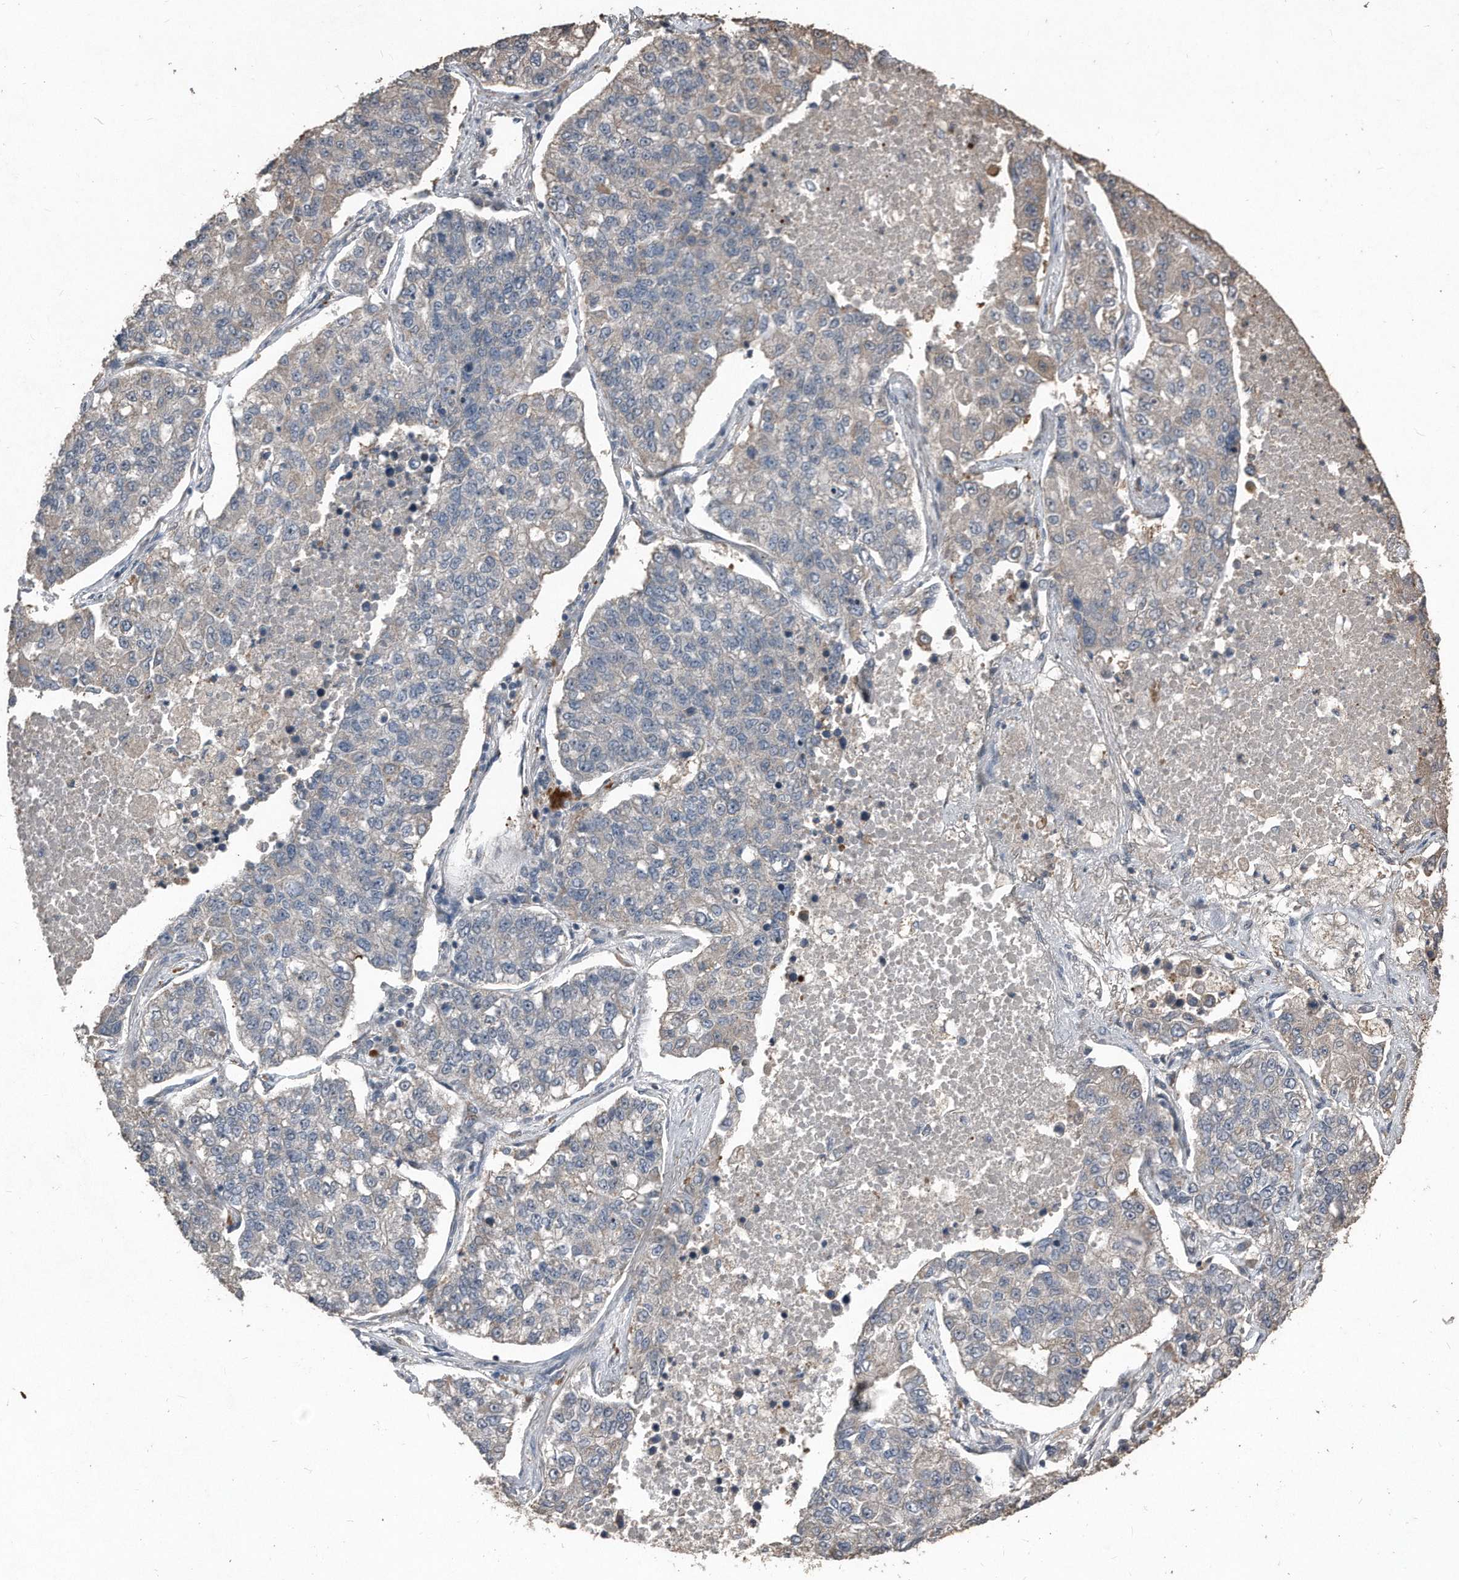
{"staining": {"intensity": "negative", "quantity": "none", "location": "none"}, "tissue": "lung cancer", "cell_type": "Tumor cells", "image_type": "cancer", "snomed": [{"axis": "morphology", "description": "Adenocarcinoma, NOS"}, {"axis": "topography", "description": "Lung"}], "caption": "Immunohistochemistry photomicrograph of human lung adenocarcinoma stained for a protein (brown), which exhibits no expression in tumor cells.", "gene": "ANKRD10", "patient": {"sex": "male", "age": 49}}